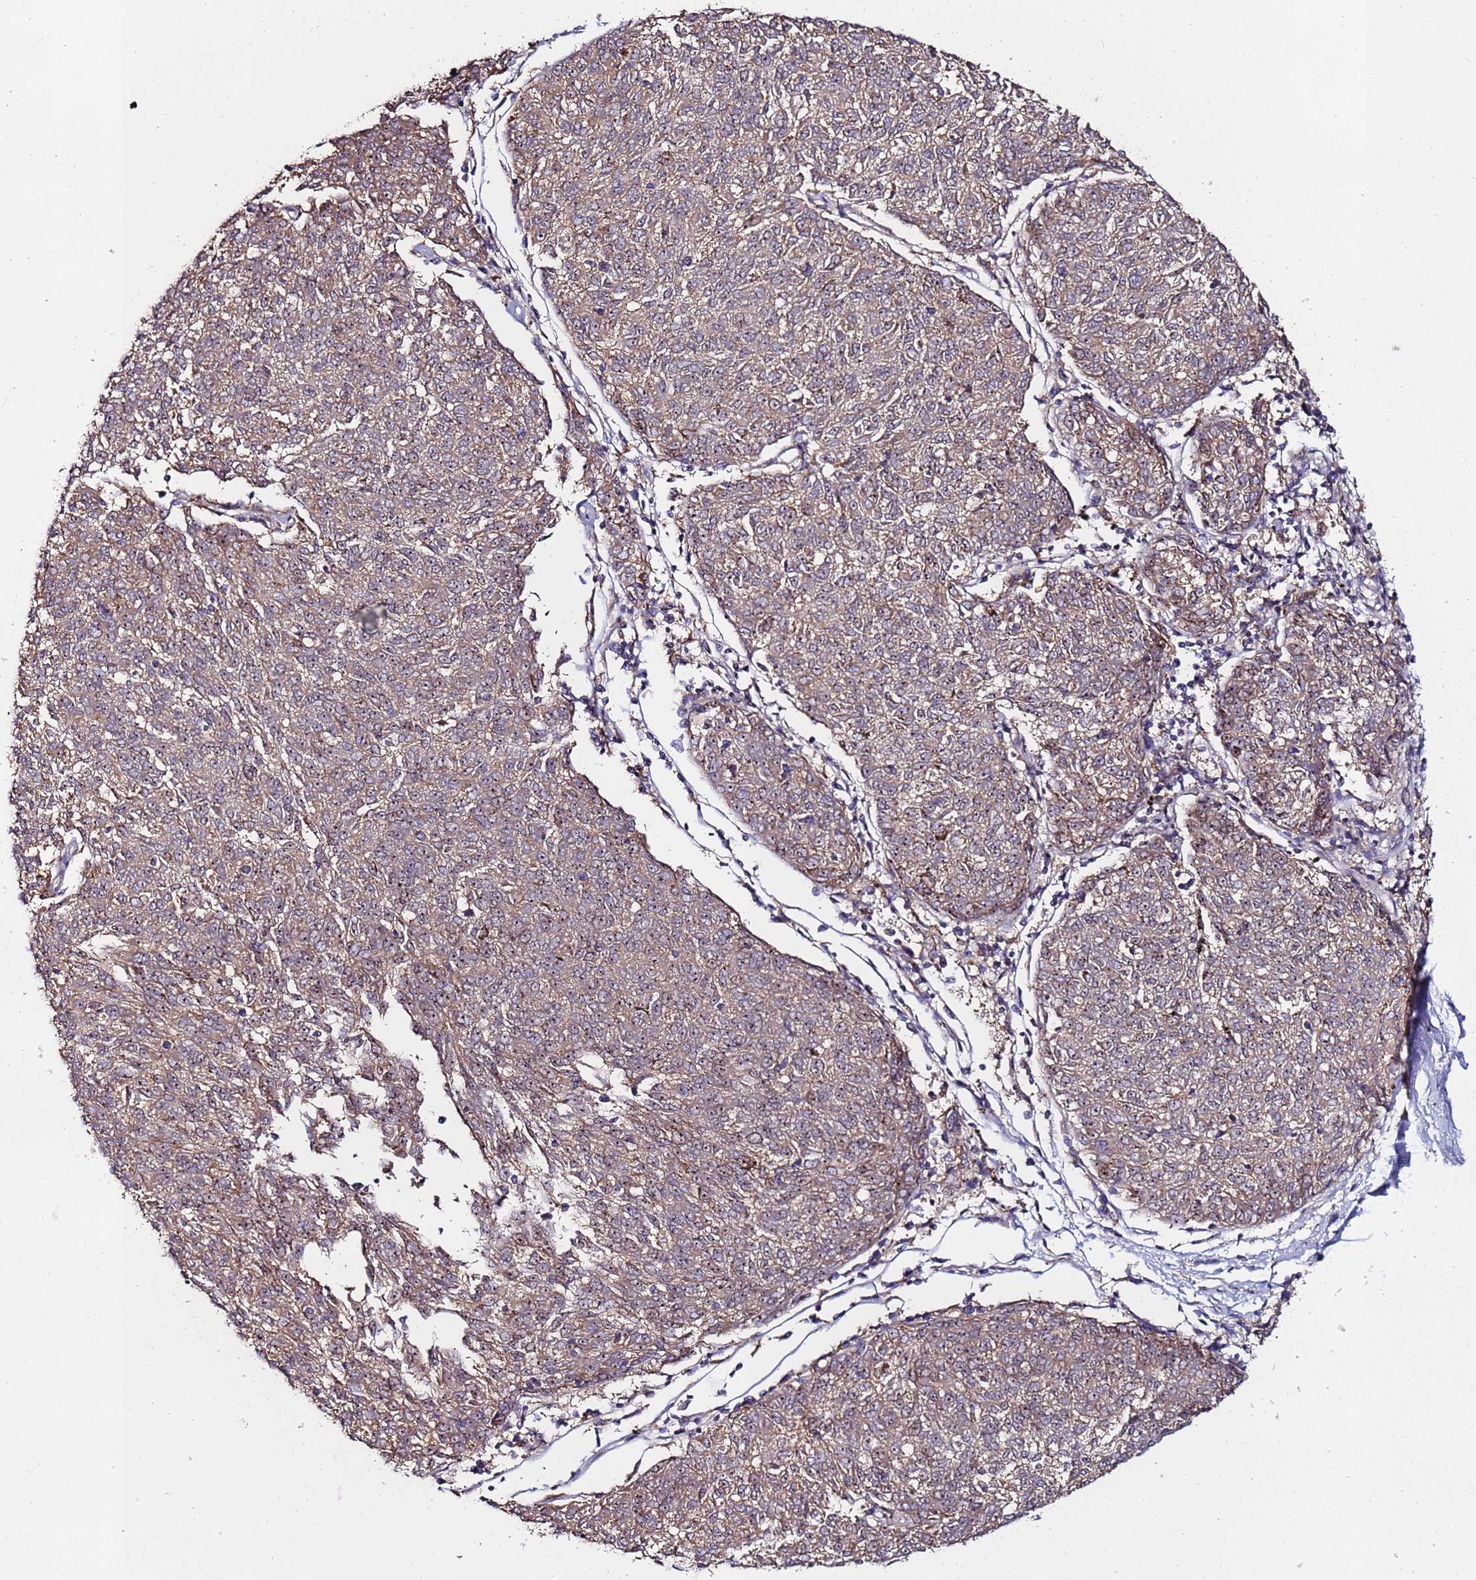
{"staining": {"intensity": "moderate", "quantity": ">75%", "location": "cytoplasmic/membranous,nuclear"}, "tissue": "melanoma", "cell_type": "Tumor cells", "image_type": "cancer", "snomed": [{"axis": "morphology", "description": "Malignant melanoma, NOS"}, {"axis": "topography", "description": "Skin"}], "caption": "Protein staining exhibits moderate cytoplasmic/membranous and nuclear expression in approximately >75% of tumor cells in malignant melanoma. The staining is performed using DAB brown chromogen to label protein expression. The nuclei are counter-stained blue using hematoxylin.", "gene": "KRI1", "patient": {"sex": "female", "age": 72}}